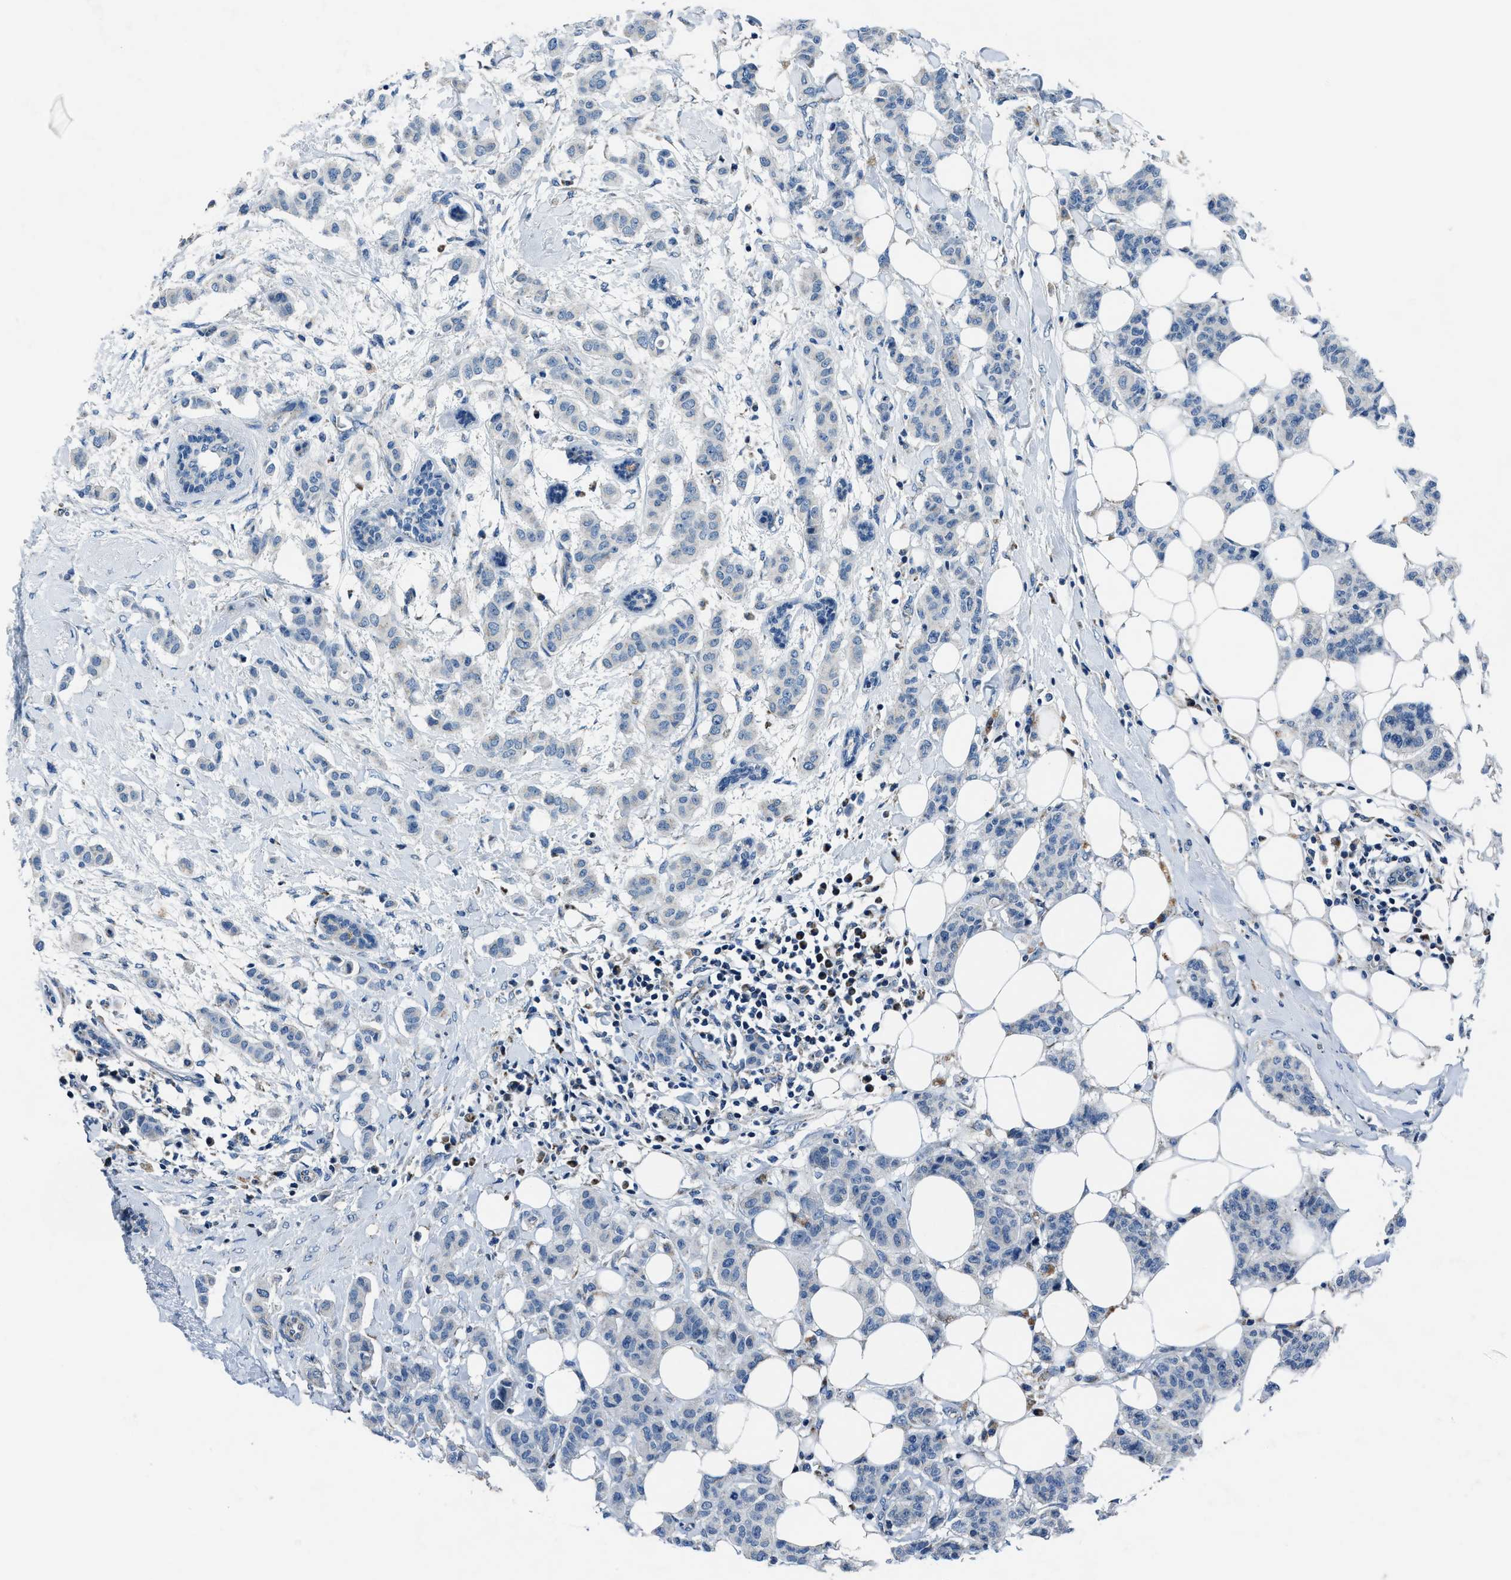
{"staining": {"intensity": "negative", "quantity": "none", "location": "none"}, "tissue": "breast cancer", "cell_type": "Tumor cells", "image_type": "cancer", "snomed": [{"axis": "morphology", "description": "Duct carcinoma"}, {"axis": "topography", "description": "Breast"}], "caption": "This is an immunohistochemistry (IHC) micrograph of breast cancer. There is no staining in tumor cells.", "gene": "ADAM2", "patient": {"sex": "female", "age": 40}}